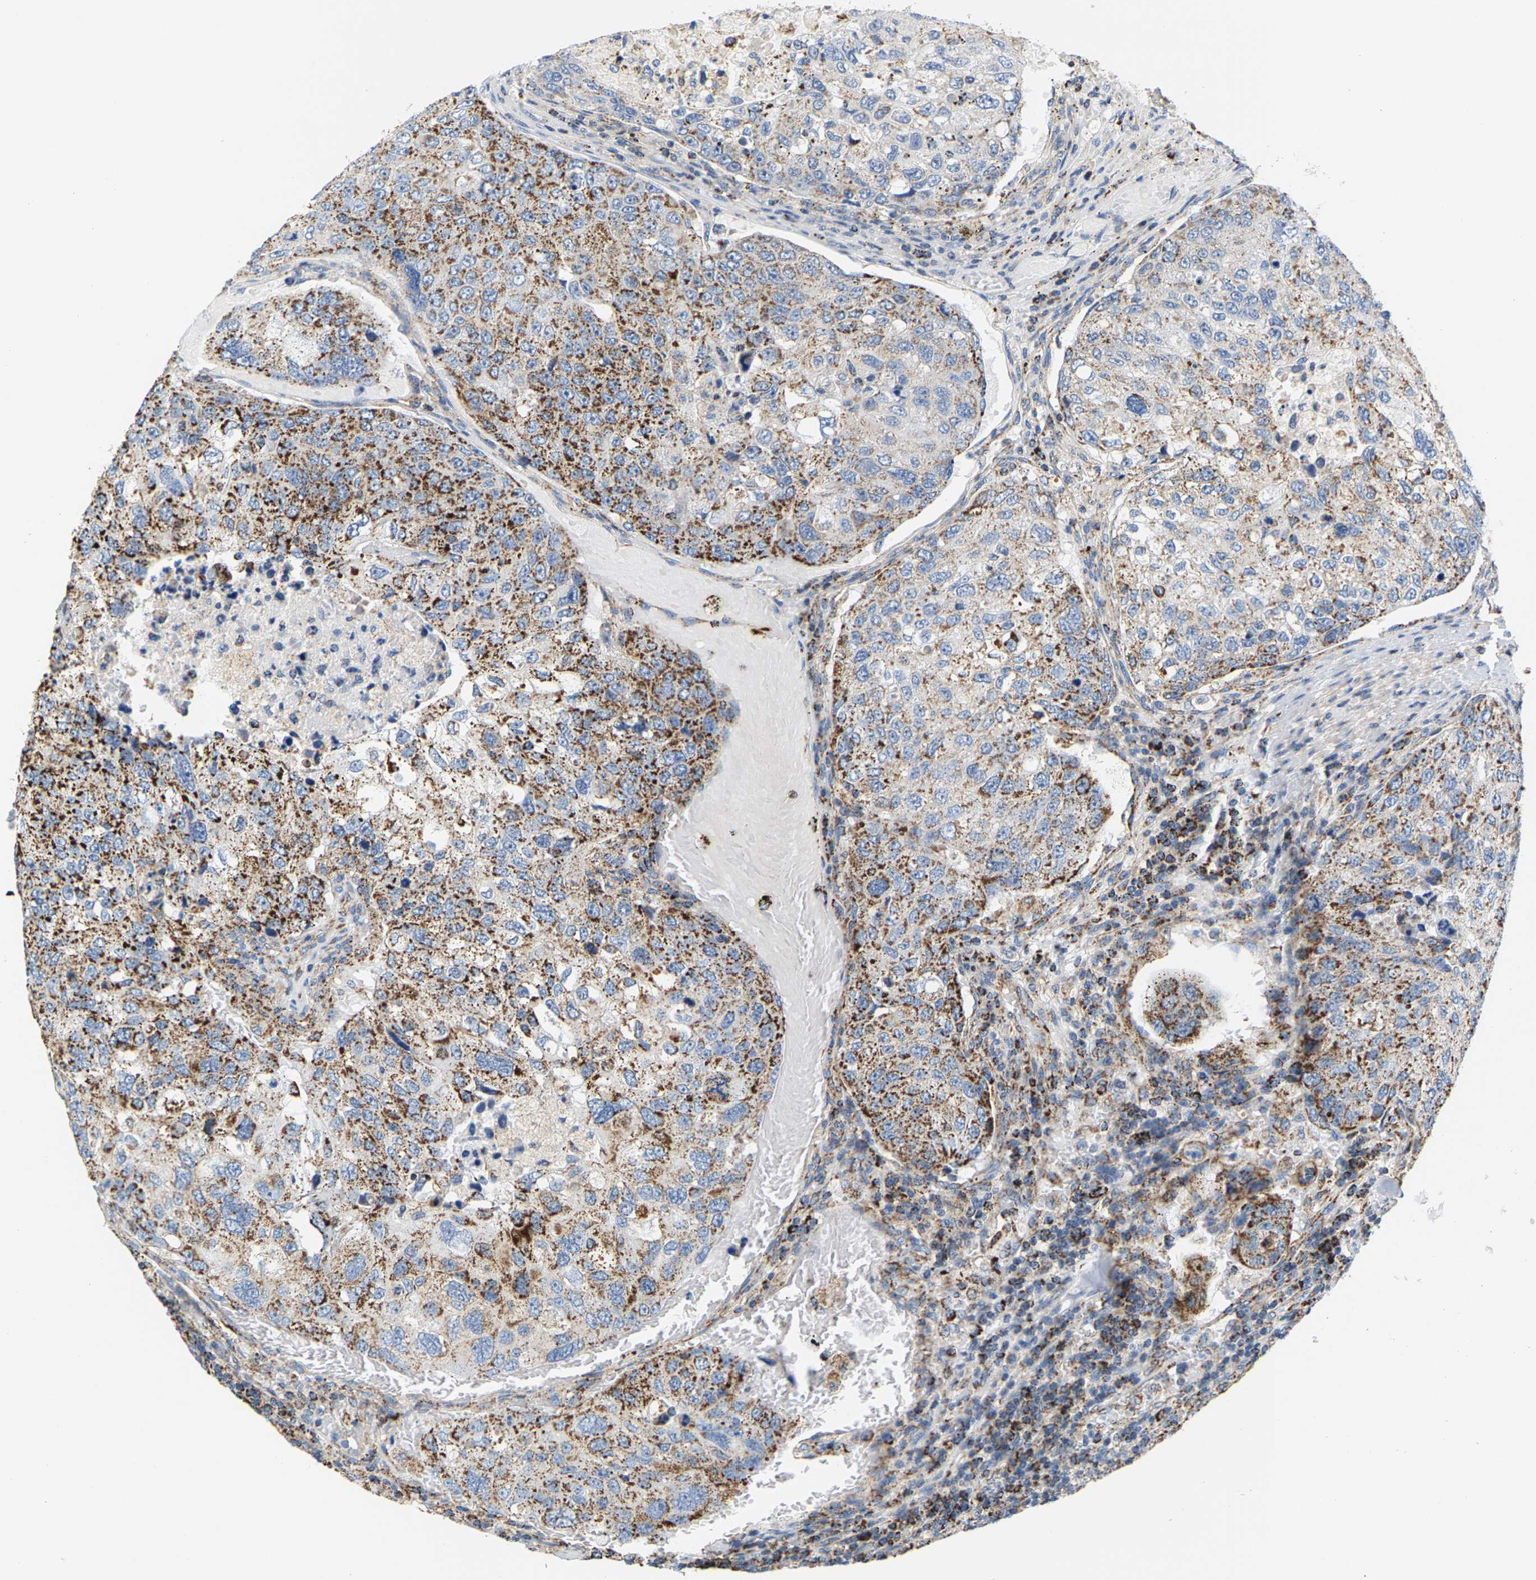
{"staining": {"intensity": "moderate", "quantity": ">75%", "location": "cytoplasmic/membranous"}, "tissue": "urothelial cancer", "cell_type": "Tumor cells", "image_type": "cancer", "snomed": [{"axis": "morphology", "description": "Urothelial carcinoma, High grade"}, {"axis": "topography", "description": "Lymph node"}, {"axis": "topography", "description": "Urinary bladder"}], "caption": "Protein expression analysis of human high-grade urothelial carcinoma reveals moderate cytoplasmic/membranous staining in about >75% of tumor cells.", "gene": "SHMT2", "patient": {"sex": "male", "age": 51}}